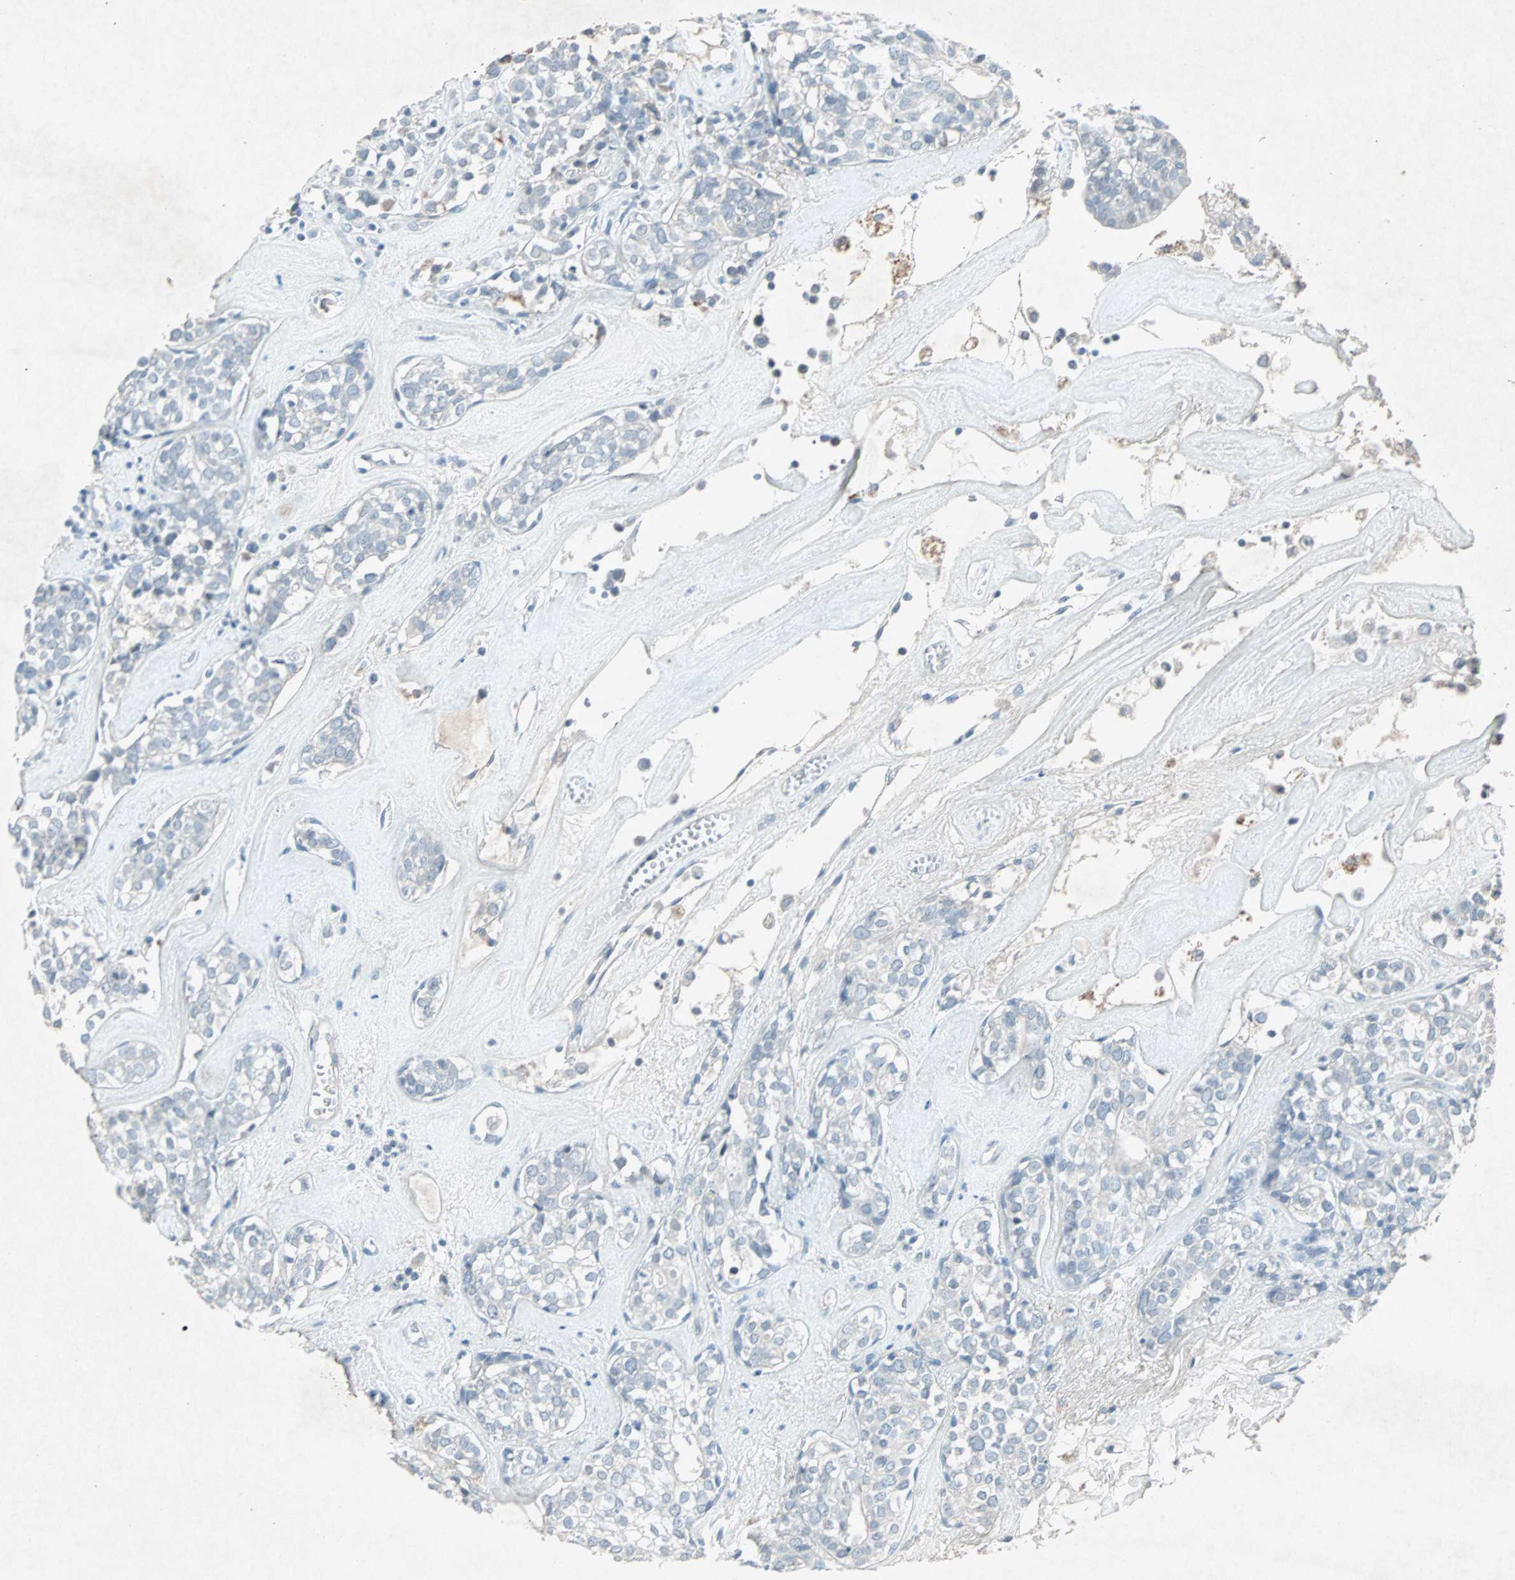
{"staining": {"intensity": "negative", "quantity": "none", "location": "none"}, "tissue": "head and neck cancer", "cell_type": "Tumor cells", "image_type": "cancer", "snomed": [{"axis": "morphology", "description": "Adenocarcinoma, NOS"}, {"axis": "topography", "description": "Salivary gland"}, {"axis": "topography", "description": "Head-Neck"}], "caption": "Tumor cells are negative for protein expression in human head and neck adenocarcinoma.", "gene": "LANCL3", "patient": {"sex": "female", "age": 65}}